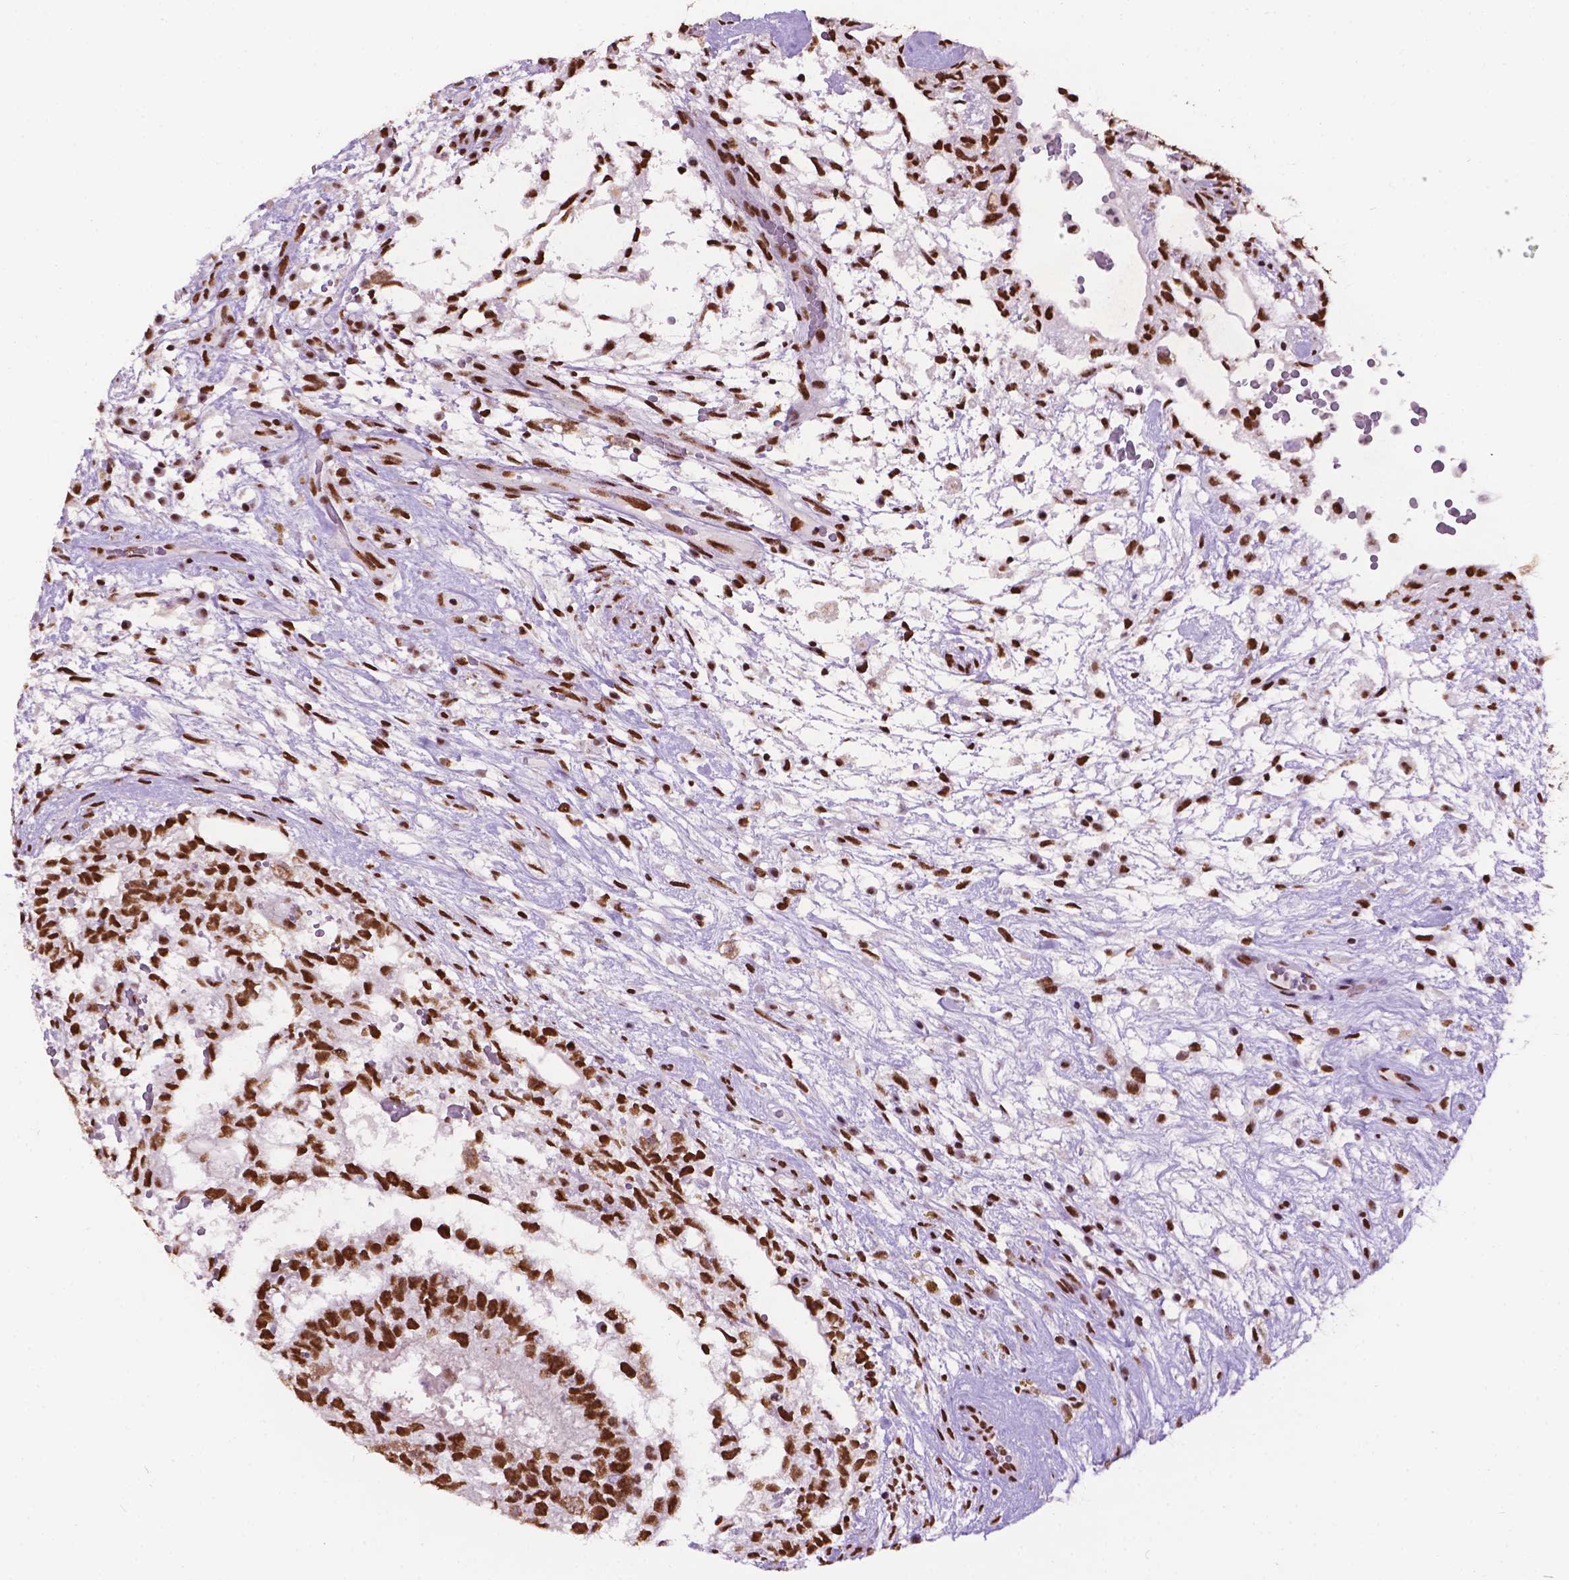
{"staining": {"intensity": "strong", "quantity": ">75%", "location": "nuclear"}, "tissue": "testis cancer", "cell_type": "Tumor cells", "image_type": "cancer", "snomed": [{"axis": "morphology", "description": "Normal tissue, NOS"}, {"axis": "morphology", "description": "Carcinoma, Embryonal, NOS"}, {"axis": "topography", "description": "Testis"}], "caption": "Testis cancer (embryonal carcinoma) stained with immunohistochemistry exhibits strong nuclear positivity in approximately >75% of tumor cells. (IHC, brightfield microscopy, high magnification).", "gene": "CCAR2", "patient": {"sex": "male", "age": 32}}